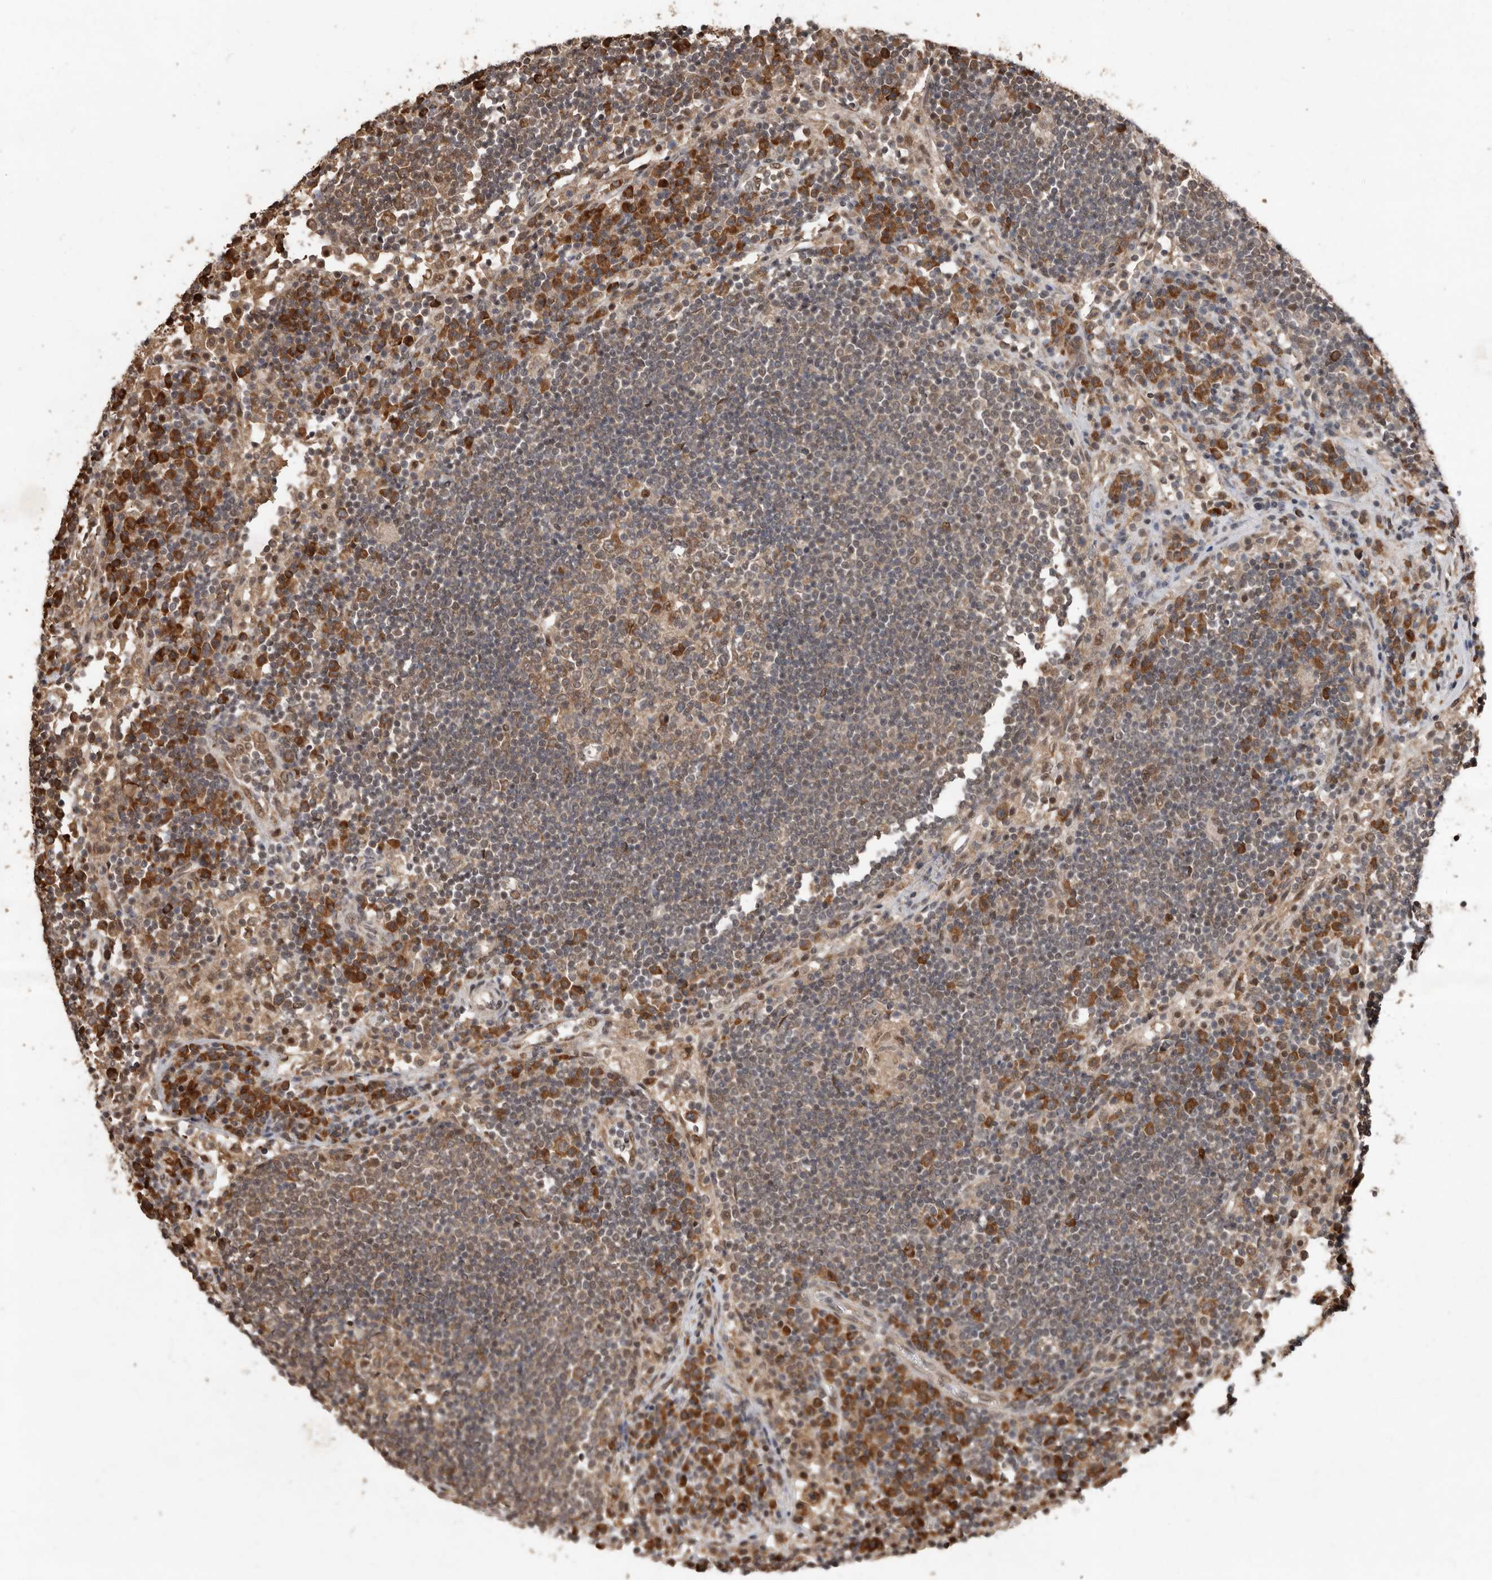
{"staining": {"intensity": "moderate", "quantity": ">75%", "location": "cytoplasmic/membranous"}, "tissue": "lymph node", "cell_type": "Germinal center cells", "image_type": "normal", "snomed": [{"axis": "morphology", "description": "Normal tissue, NOS"}, {"axis": "topography", "description": "Lymph node"}], "caption": "DAB immunohistochemical staining of benign human lymph node exhibits moderate cytoplasmic/membranous protein staining in about >75% of germinal center cells.", "gene": "LRGUK", "patient": {"sex": "female", "age": 53}}